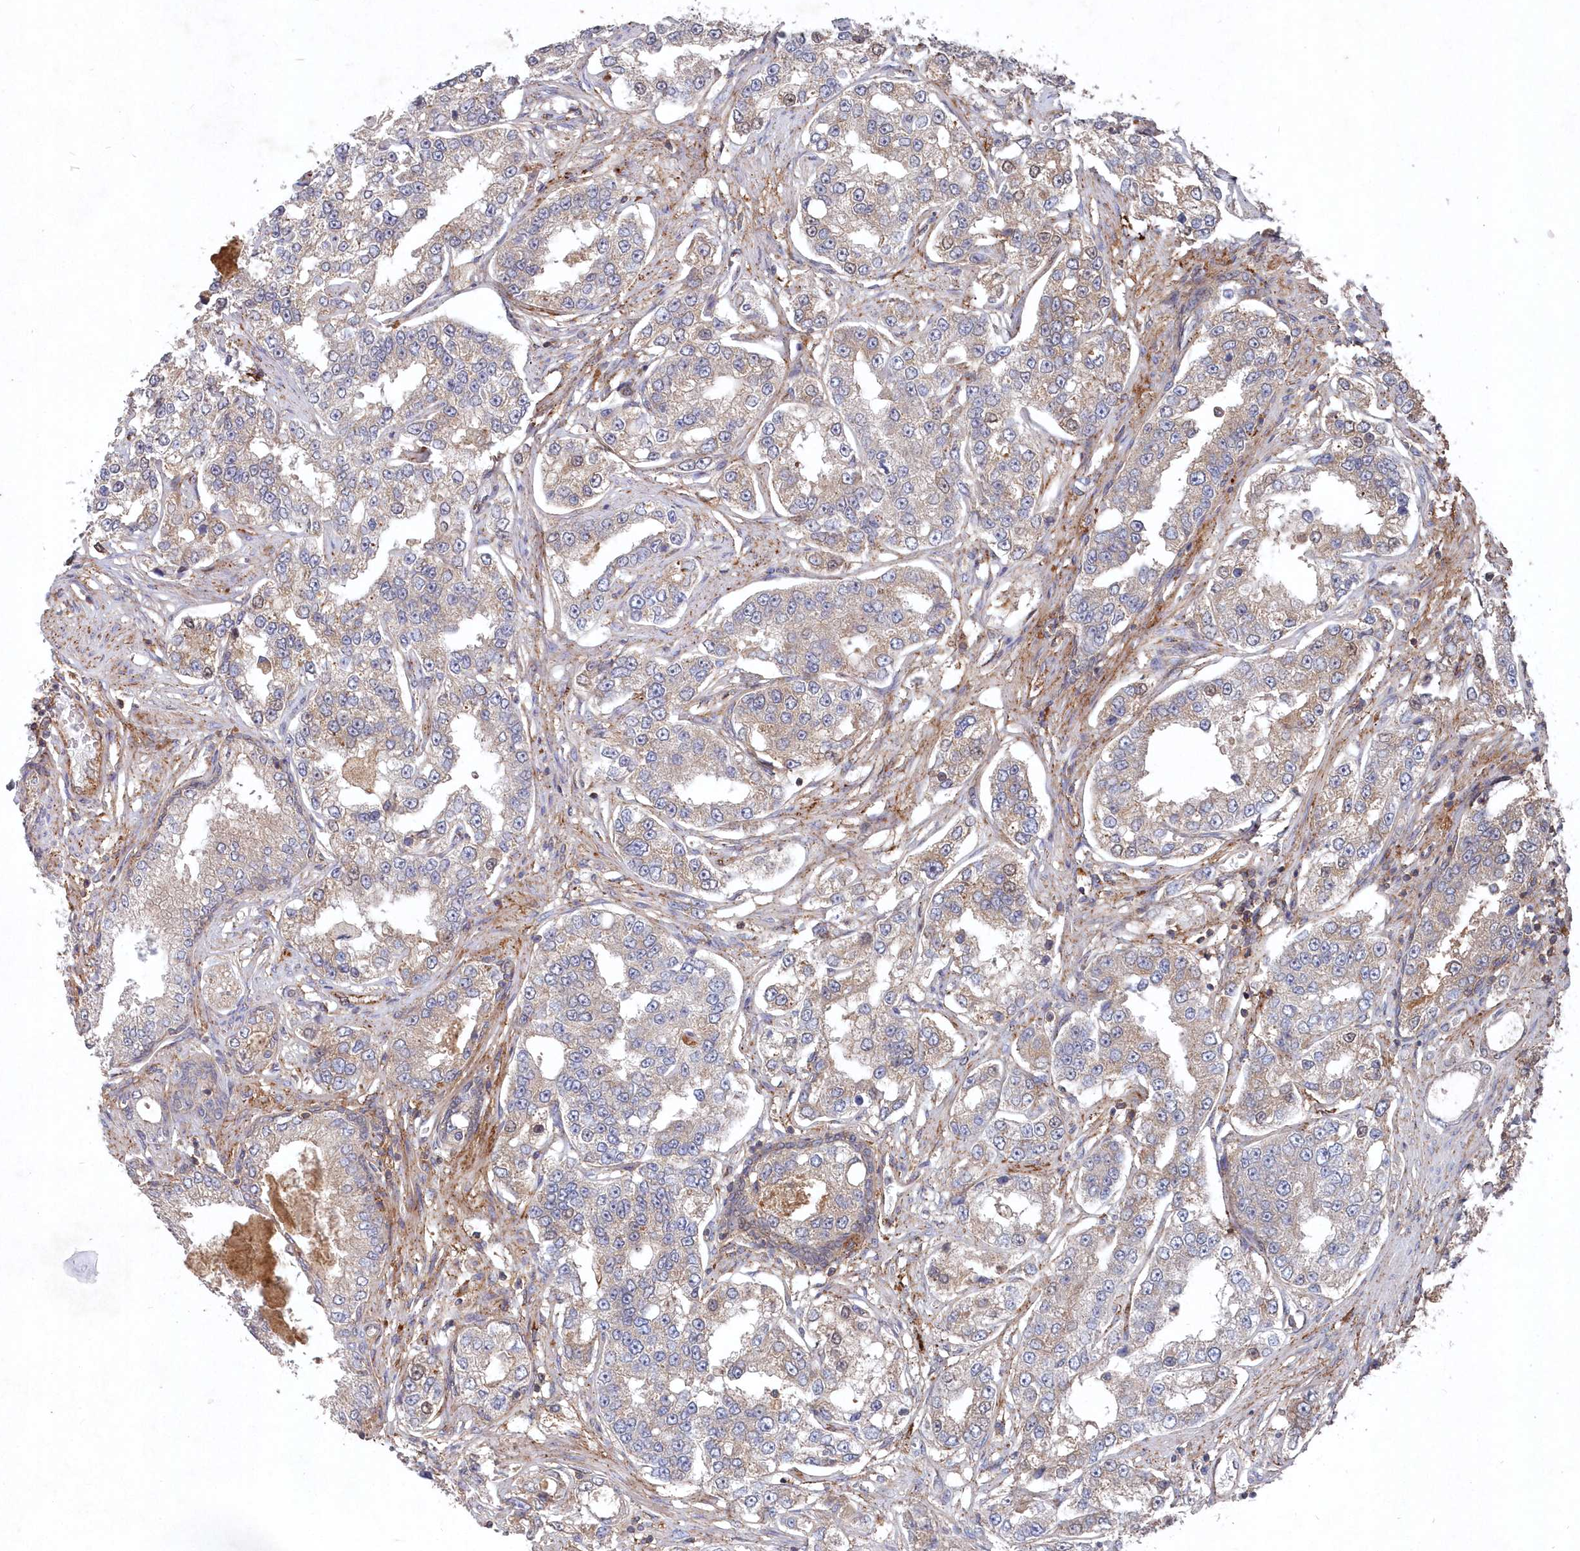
{"staining": {"intensity": "moderate", "quantity": "<25%", "location": "cytoplasmic/membranous"}, "tissue": "prostate cancer", "cell_type": "Tumor cells", "image_type": "cancer", "snomed": [{"axis": "morphology", "description": "Normal tissue, NOS"}, {"axis": "morphology", "description": "Adenocarcinoma, High grade"}, {"axis": "topography", "description": "Prostate"}], "caption": "High-grade adenocarcinoma (prostate) stained for a protein (brown) reveals moderate cytoplasmic/membranous positive positivity in about <25% of tumor cells.", "gene": "ABHD14B", "patient": {"sex": "male", "age": 83}}